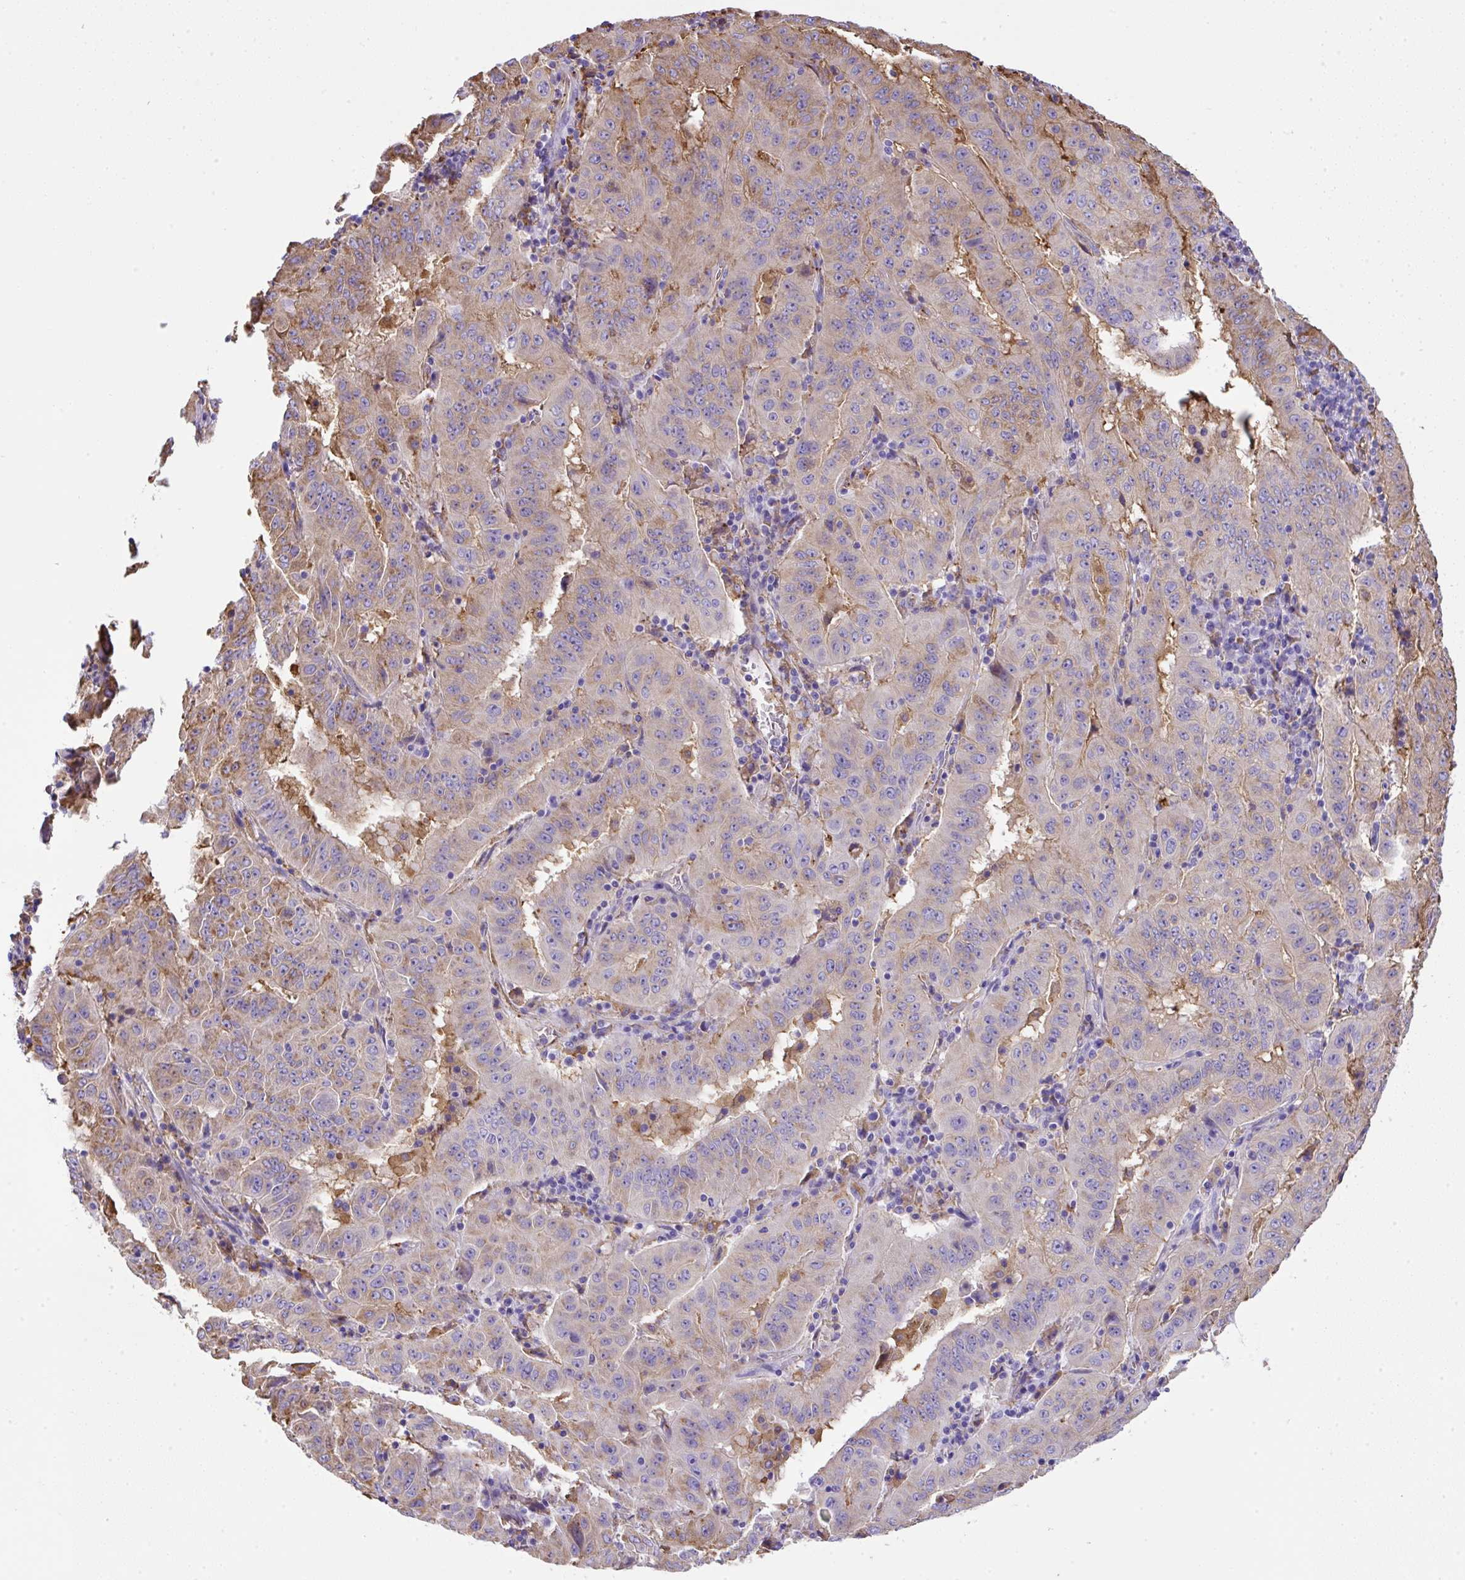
{"staining": {"intensity": "moderate", "quantity": "25%-75%", "location": "cytoplasmic/membranous"}, "tissue": "pancreatic cancer", "cell_type": "Tumor cells", "image_type": "cancer", "snomed": [{"axis": "morphology", "description": "Adenocarcinoma, NOS"}, {"axis": "topography", "description": "Pancreas"}], "caption": "Immunohistochemical staining of human pancreatic cancer demonstrates medium levels of moderate cytoplasmic/membranous staining in approximately 25%-75% of tumor cells.", "gene": "MAGEB5", "patient": {"sex": "male", "age": 63}}